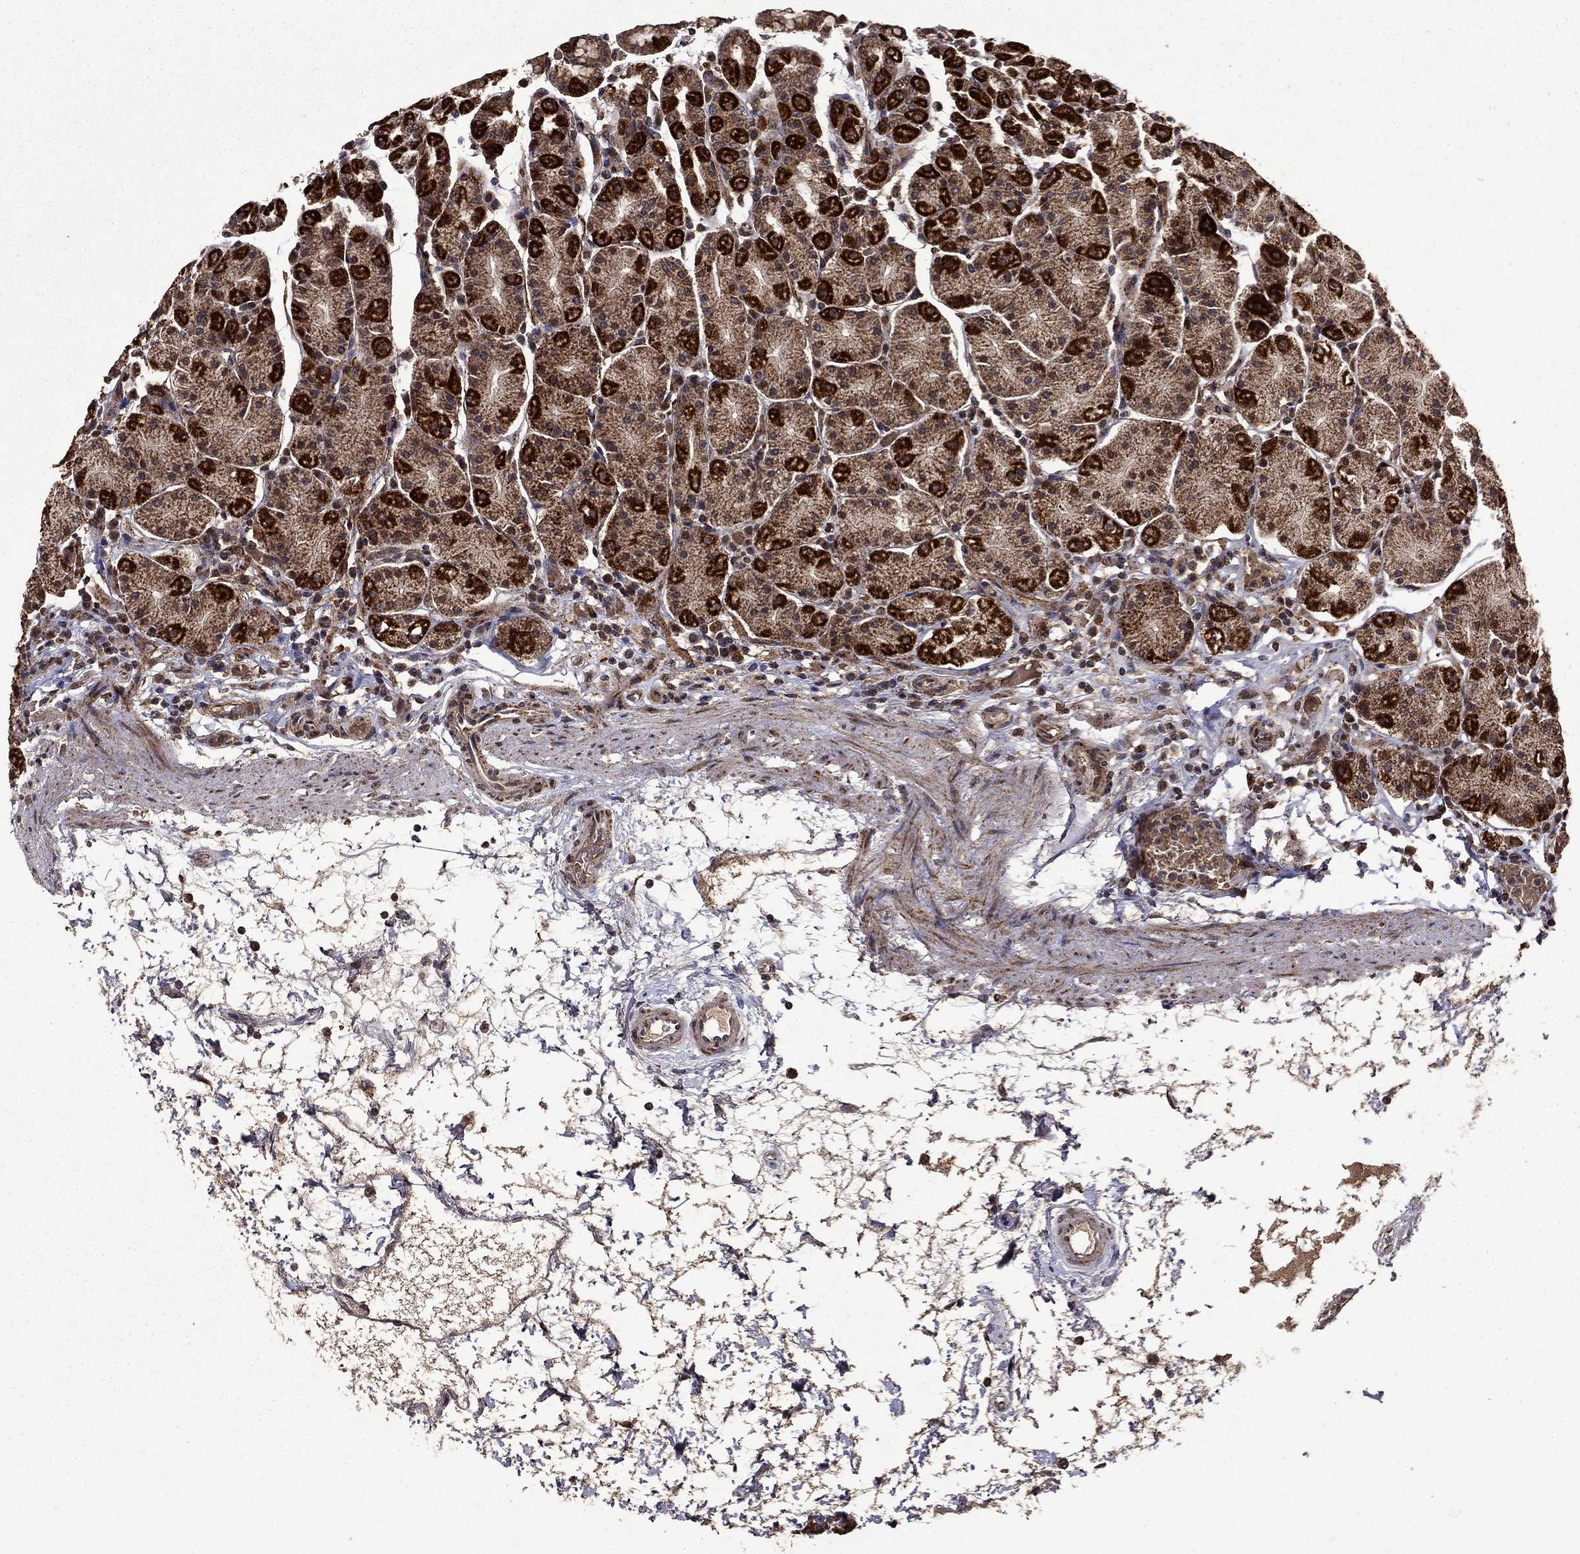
{"staining": {"intensity": "strong", "quantity": "25%-75%", "location": "cytoplasmic/membranous"}, "tissue": "stomach", "cell_type": "Glandular cells", "image_type": "normal", "snomed": [{"axis": "morphology", "description": "Normal tissue, NOS"}, {"axis": "topography", "description": "Stomach"}], "caption": "This photomicrograph shows immunohistochemistry staining of normal human stomach, with high strong cytoplasmic/membranous expression in about 25%-75% of glandular cells.", "gene": "ITM2B", "patient": {"sex": "male", "age": 54}}